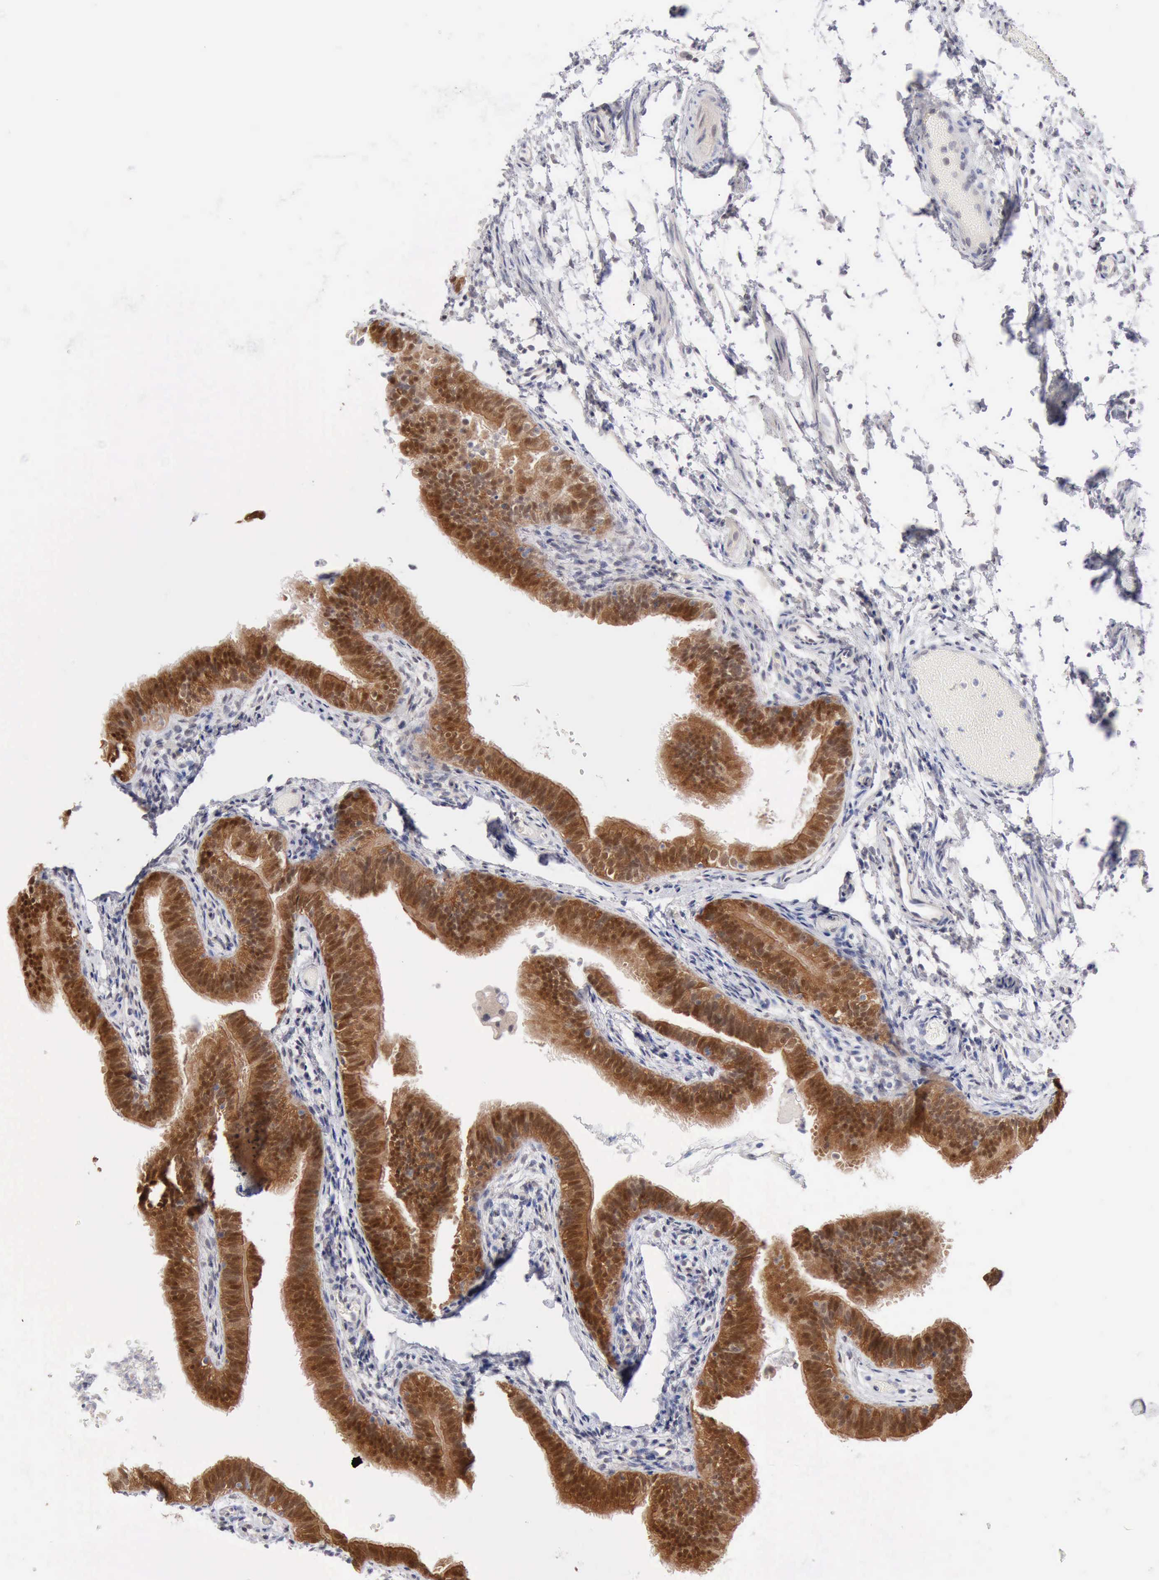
{"staining": {"intensity": "strong", "quantity": ">75%", "location": "cytoplasmic/membranous,nuclear"}, "tissue": "fallopian tube", "cell_type": "Glandular cells", "image_type": "normal", "snomed": [{"axis": "morphology", "description": "Normal tissue, NOS"}, {"axis": "morphology", "description": "Dermoid, NOS"}, {"axis": "topography", "description": "Fallopian tube"}], "caption": "Protein expression by immunohistochemistry shows strong cytoplasmic/membranous,nuclear positivity in about >75% of glandular cells in unremarkable fallopian tube. The staining is performed using DAB (3,3'-diaminobenzidine) brown chromogen to label protein expression. The nuclei are counter-stained blue using hematoxylin.", "gene": "PTGR2", "patient": {"sex": "female", "age": 33}}